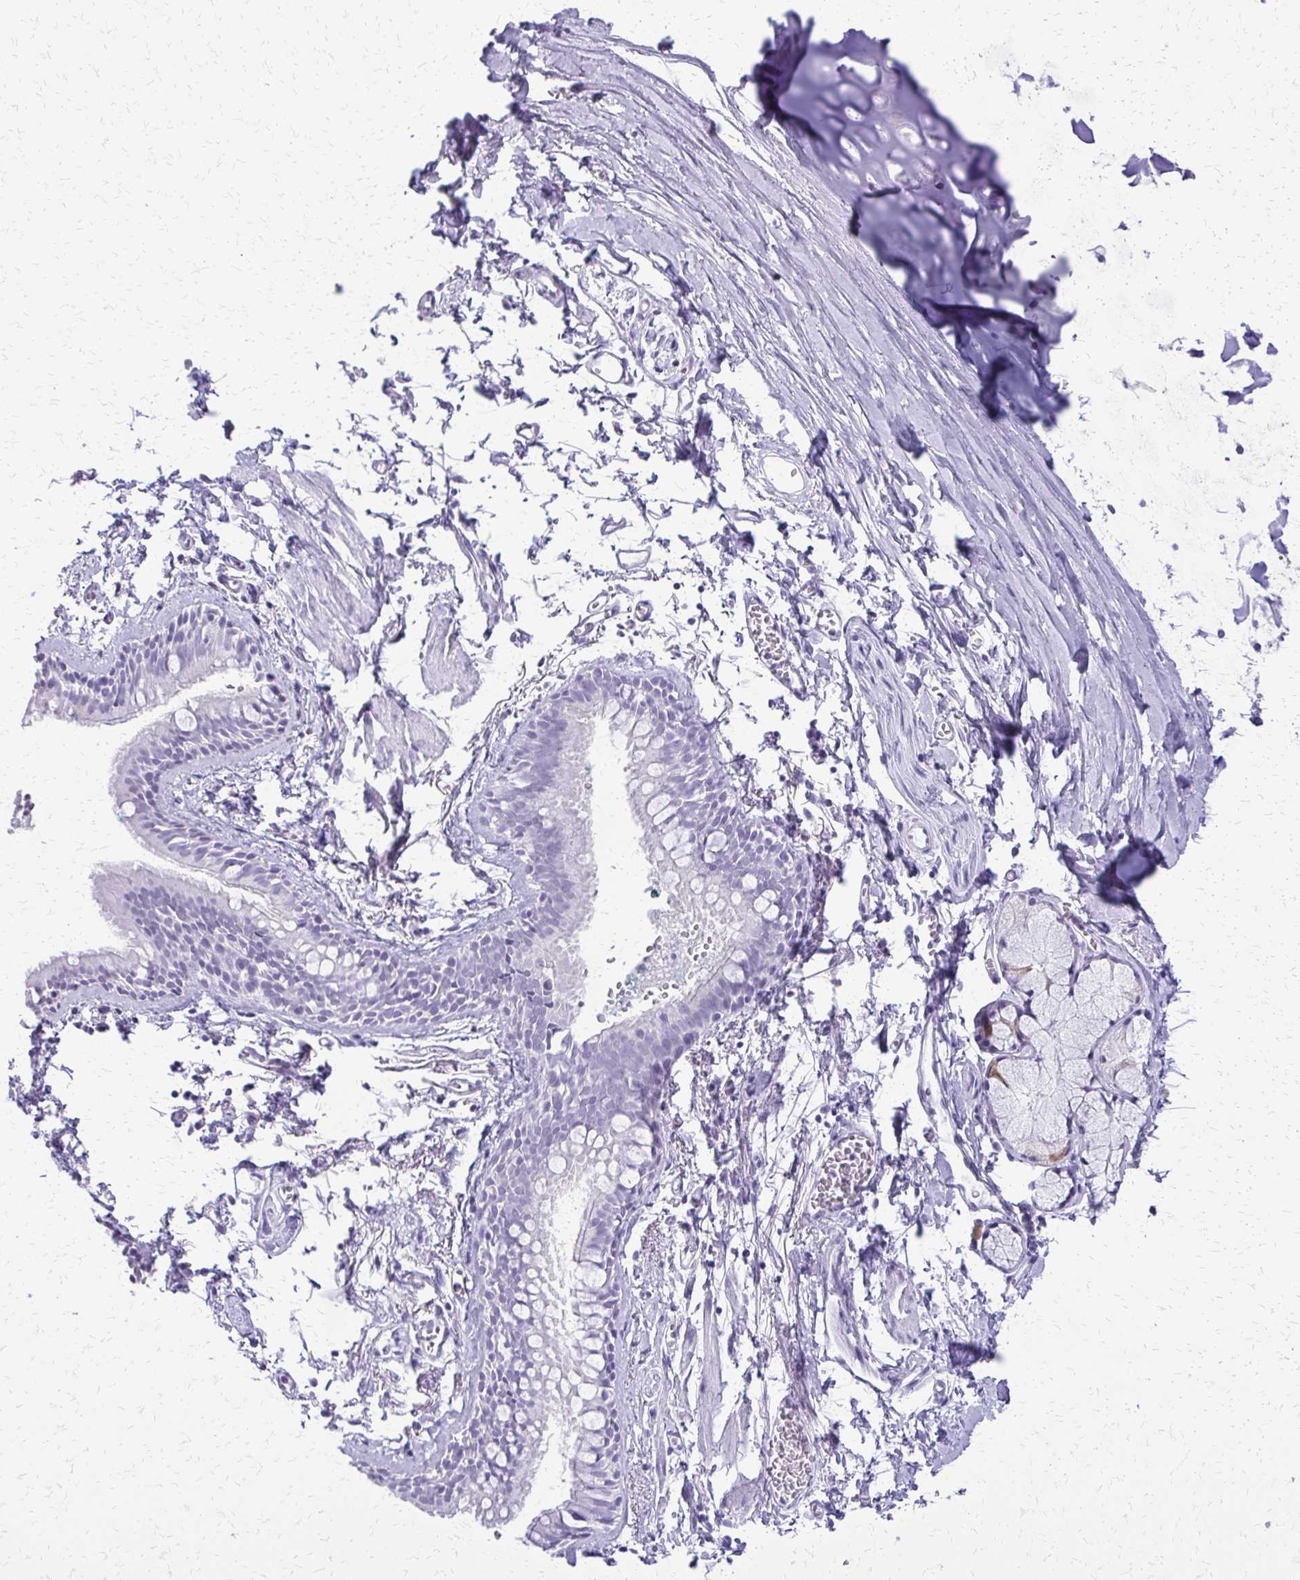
{"staining": {"intensity": "negative", "quantity": "none", "location": "none"}, "tissue": "bronchus", "cell_type": "Respiratory epithelial cells", "image_type": "normal", "snomed": [{"axis": "morphology", "description": "Normal tissue, NOS"}, {"axis": "topography", "description": "Cartilage tissue"}, {"axis": "topography", "description": "Bronchus"}], "caption": "Immunohistochemistry (IHC) of normal bronchus exhibits no staining in respiratory epithelial cells.", "gene": "FAM162B", "patient": {"sex": "female", "age": 59}}